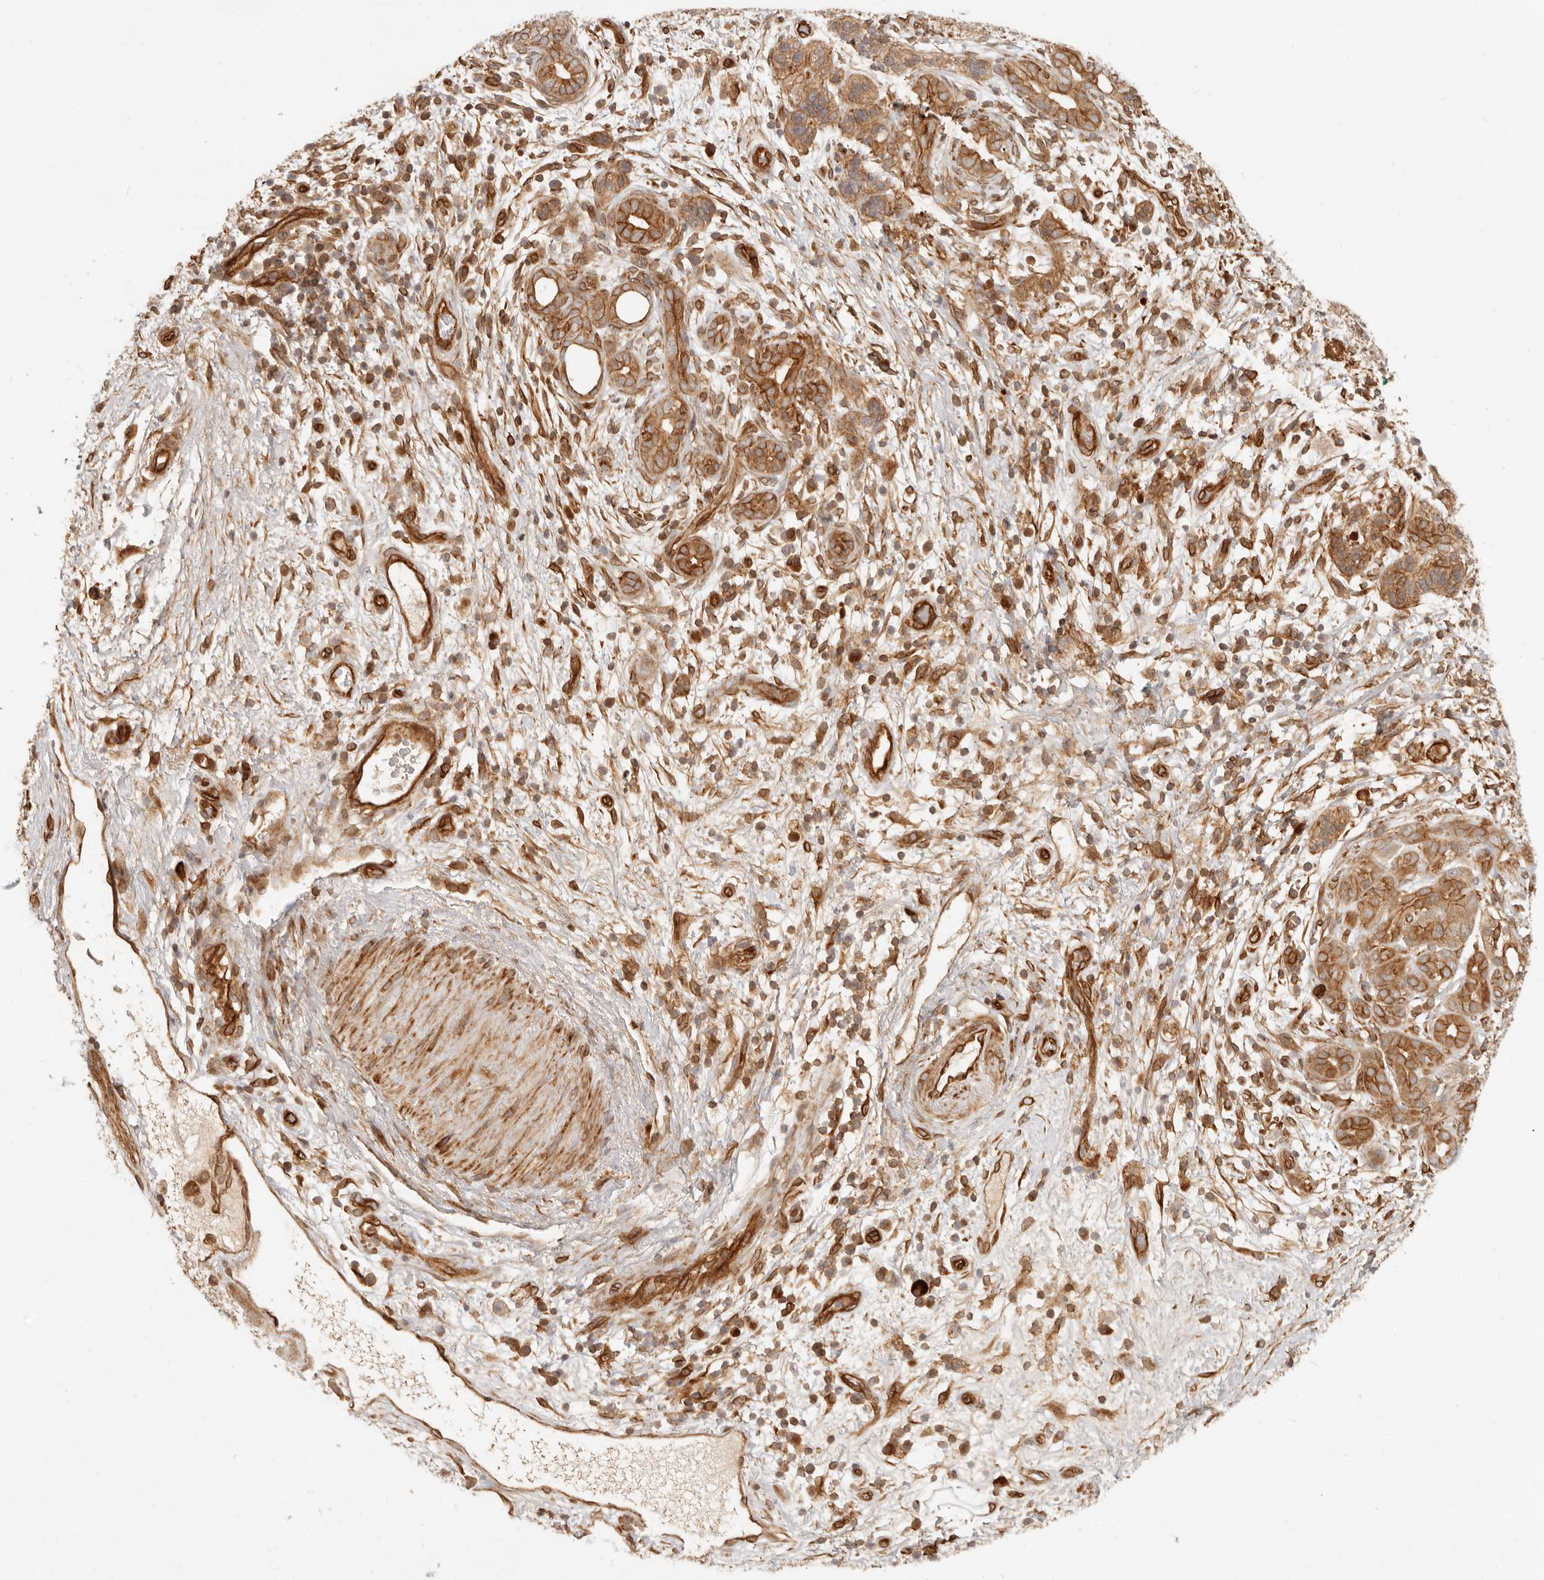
{"staining": {"intensity": "moderate", "quantity": ">75%", "location": "cytoplasmic/membranous"}, "tissue": "pancreatic cancer", "cell_type": "Tumor cells", "image_type": "cancer", "snomed": [{"axis": "morphology", "description": "Adenocarcinoma, NOS"}, {"axis": "topography", "description": "Pancreas"}], "caption": "Moderate cytoplasmic/membranous staining for a protein is appreciated in approximately >75% of tumor cells of pancreatic cancer using immunohistochemistry (IHC).", "gene": "UFSP1", "patient": {"sex": "male", "age": 78}}